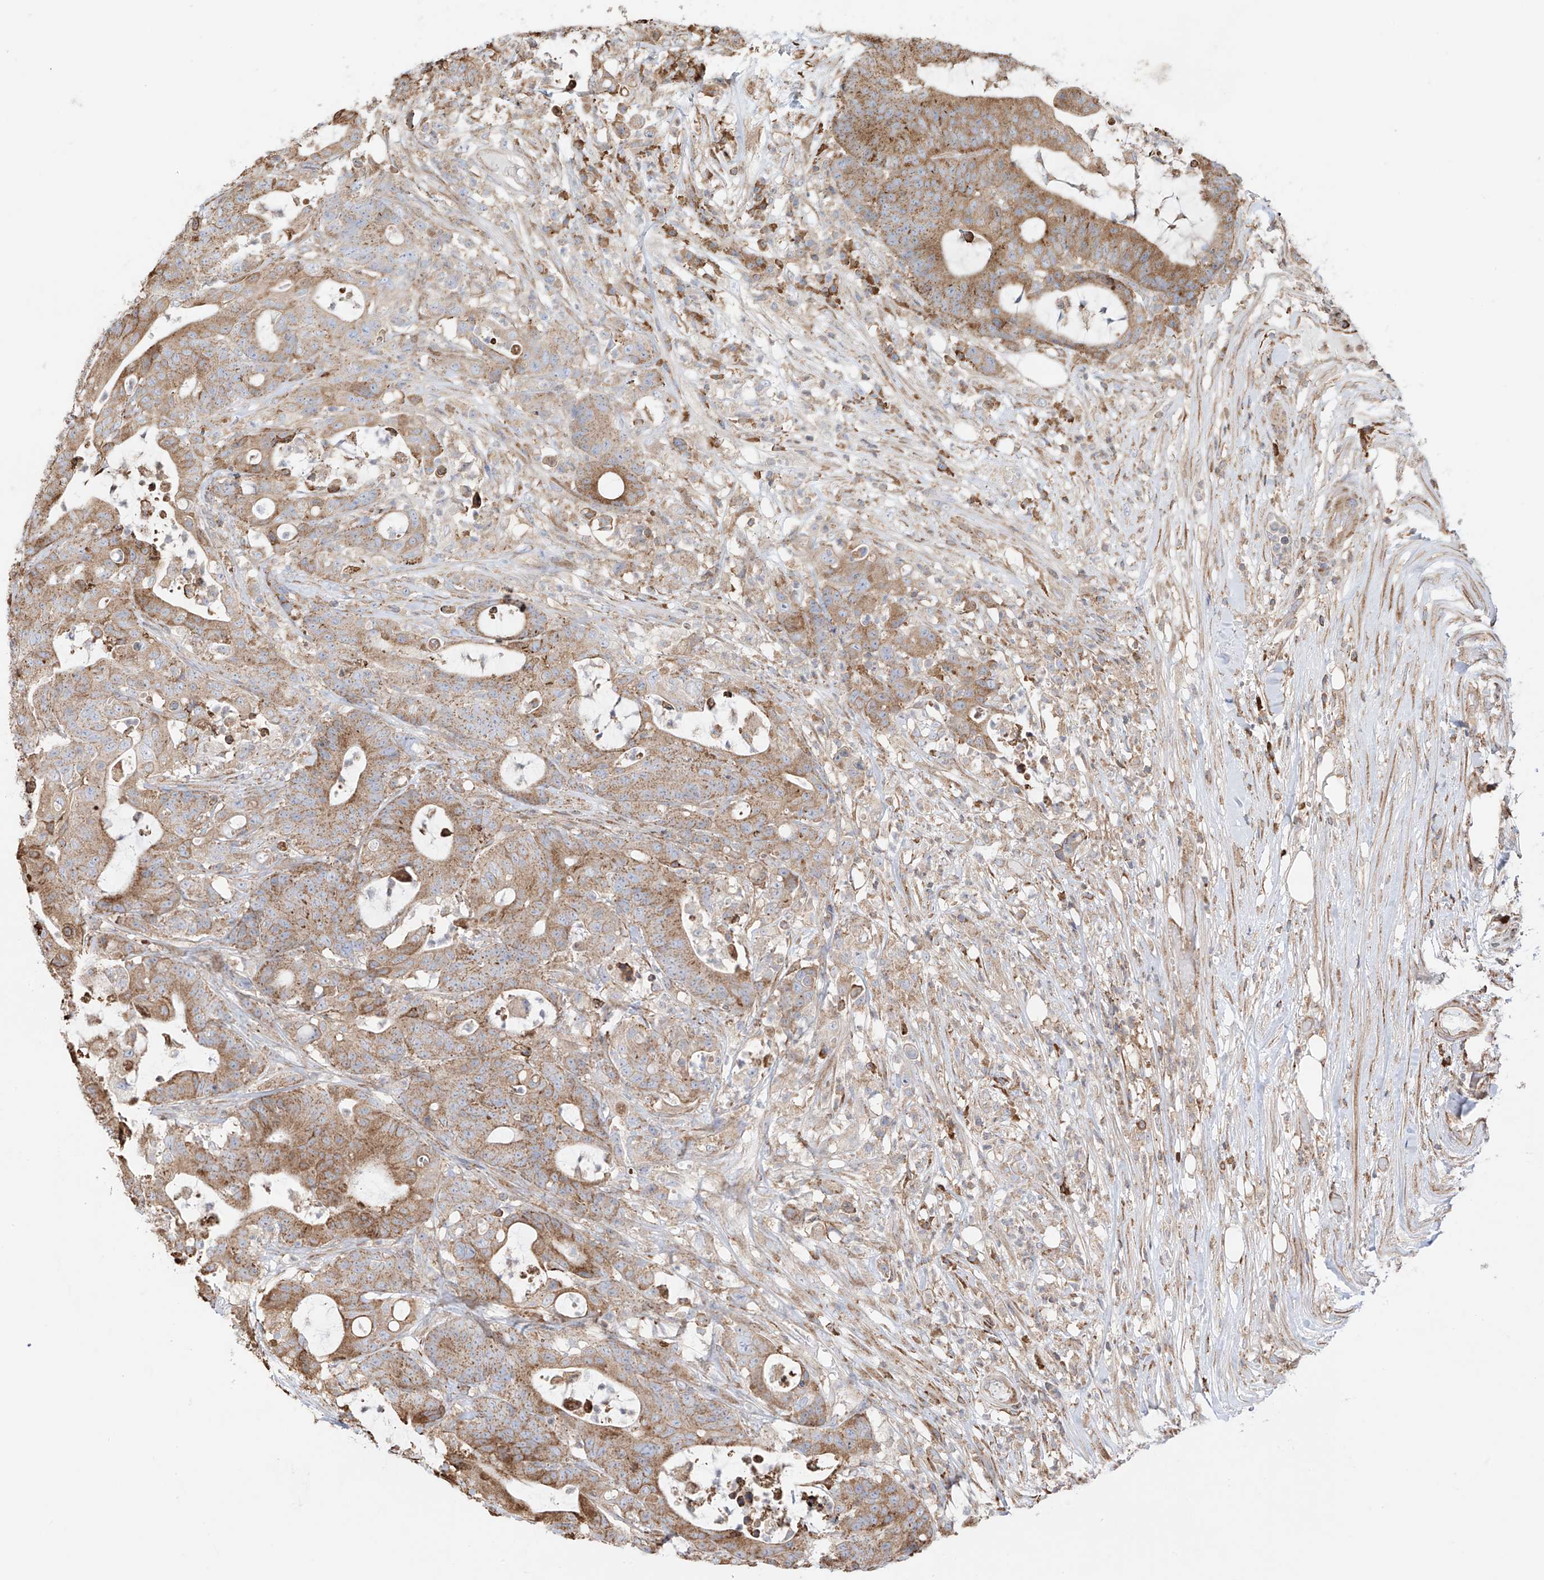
{"staining": {"intensity": "moderate", "quantity": ">75%", "location": "cytoplasmic/membranous"}, "tissue": "colorectal cancer", "cell_type": "Tumor cells", "image_type": "cancer", "snomed": [{"axis": "morphology", "description": "Adenocarcinoma, NOS"}, {"axis": "topography", "description": "Colon"}], "caption": "Human colorectal adenocarcinoma stained with a protein marker shows moderate staining in tumor cells.", "gene": "XKR3", "patient": {"sex": "female", "age": 84}}